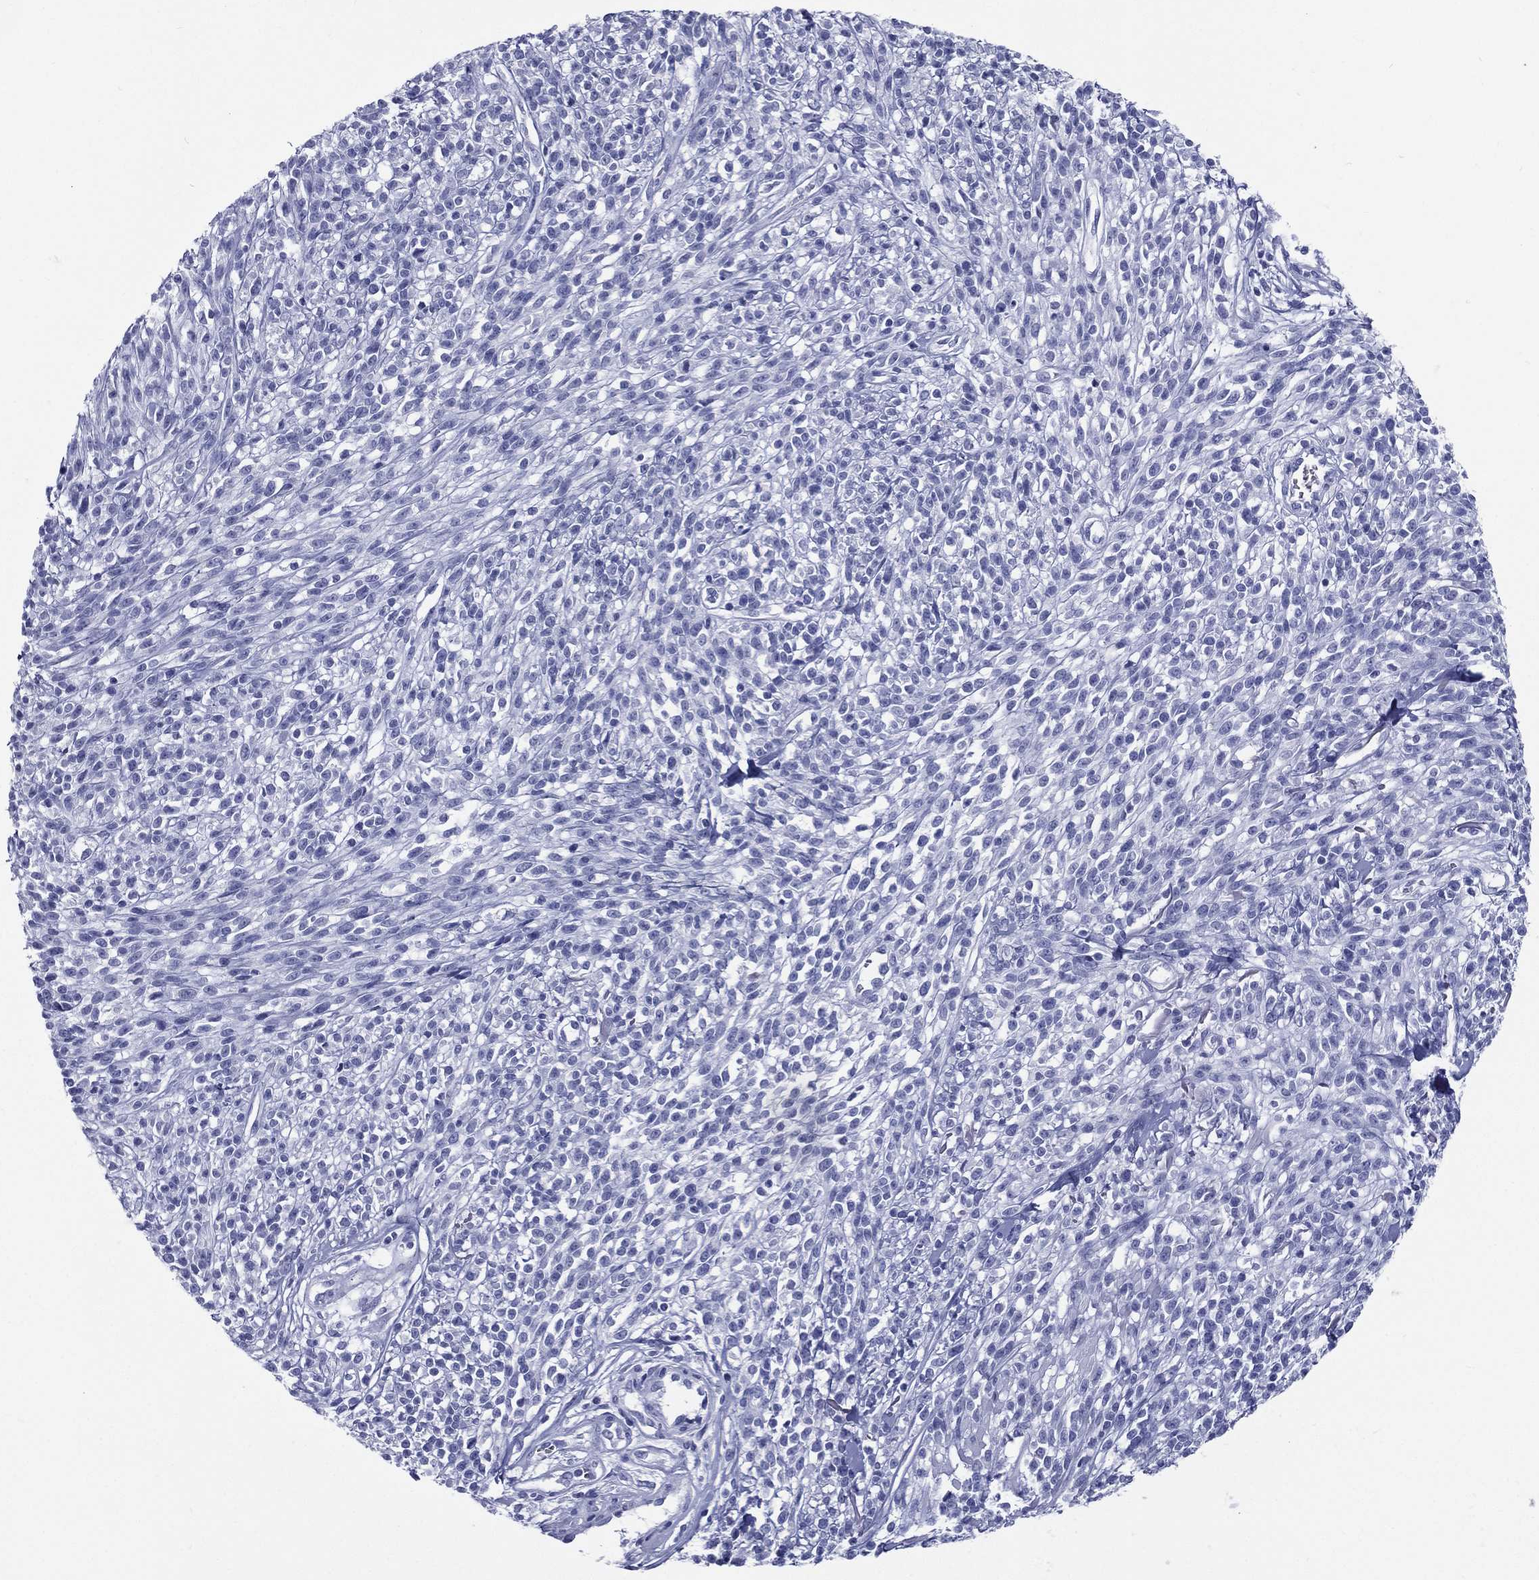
{"staining": {"intensity": "negative", "quantity": "none", "location": "none"}, "tissue": "melanoma", "cell_type": "Tumor cells", "image_type": "cancer", "snomed": [{"axis": "morphology", "description": "Malignant melanoma, NOS"}, {"axis": "topography", "description": "Skin"}, {"axis": "topography", "description": "Skin of trunk"}], "caption": "Tumor cells are negative for protein expression in human melanoma.", "gene": "RSPH4A", "patient": {"sex": "male", "age": 74}}